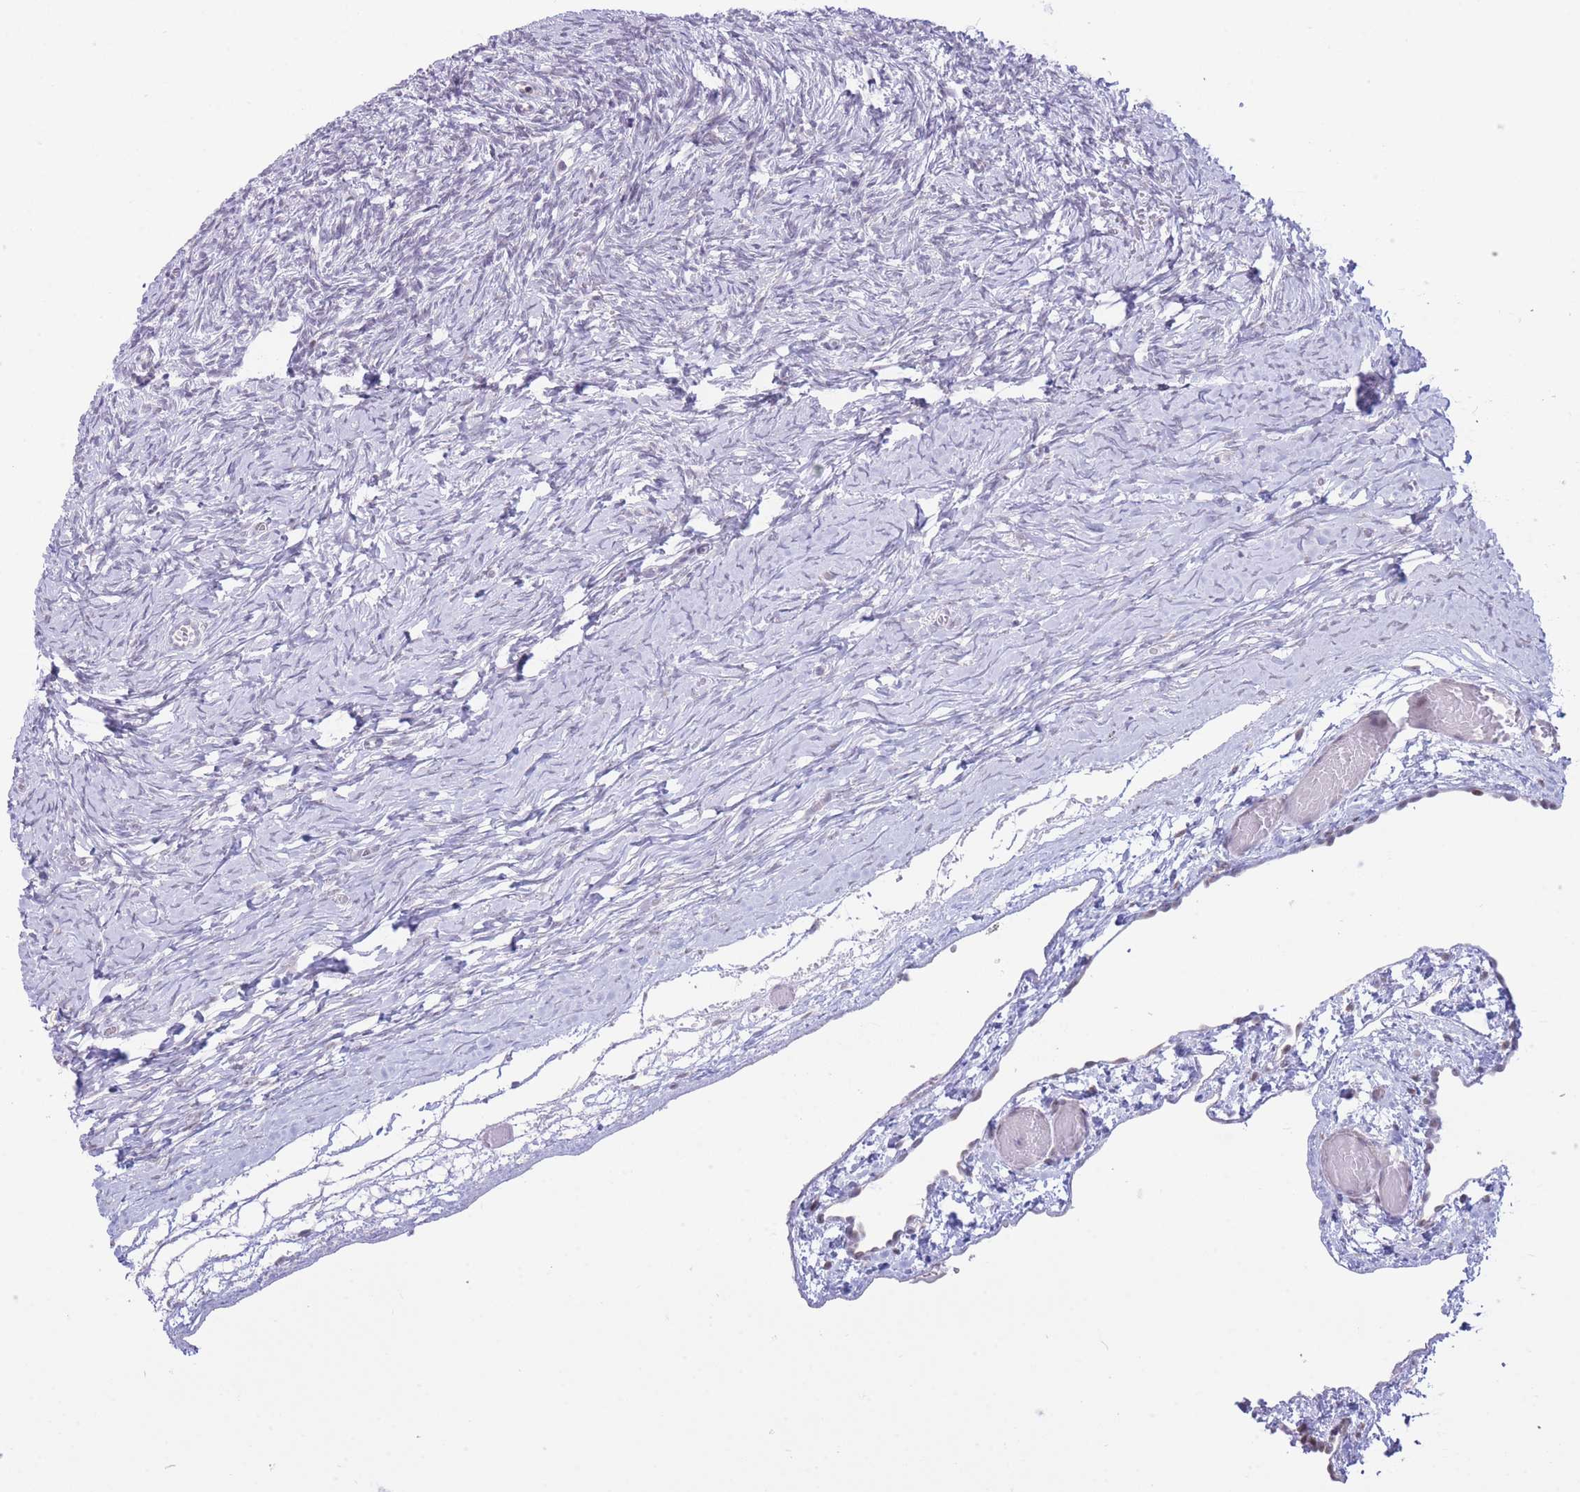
{"staining": {"intensity": "negative", "quantity": "none", "location": "none"}, "tissue": "ovary", "cell_type": "Ovarian stroma cells", "image_type": "normal", "snomed": [{"axis": "morphology", "description": "Normal tissue, NOS"}, {"axis": "topography", "description": "Ovary"}], "caption": "IHC histopathology image of normal ovary: human ovary stained with DAB (3,3'-diaminobenzidine) displays no significant protein staining in ovarian stroma cells.", "gene": "INO80C", "patient": {"sex": "female", "age": 39}}